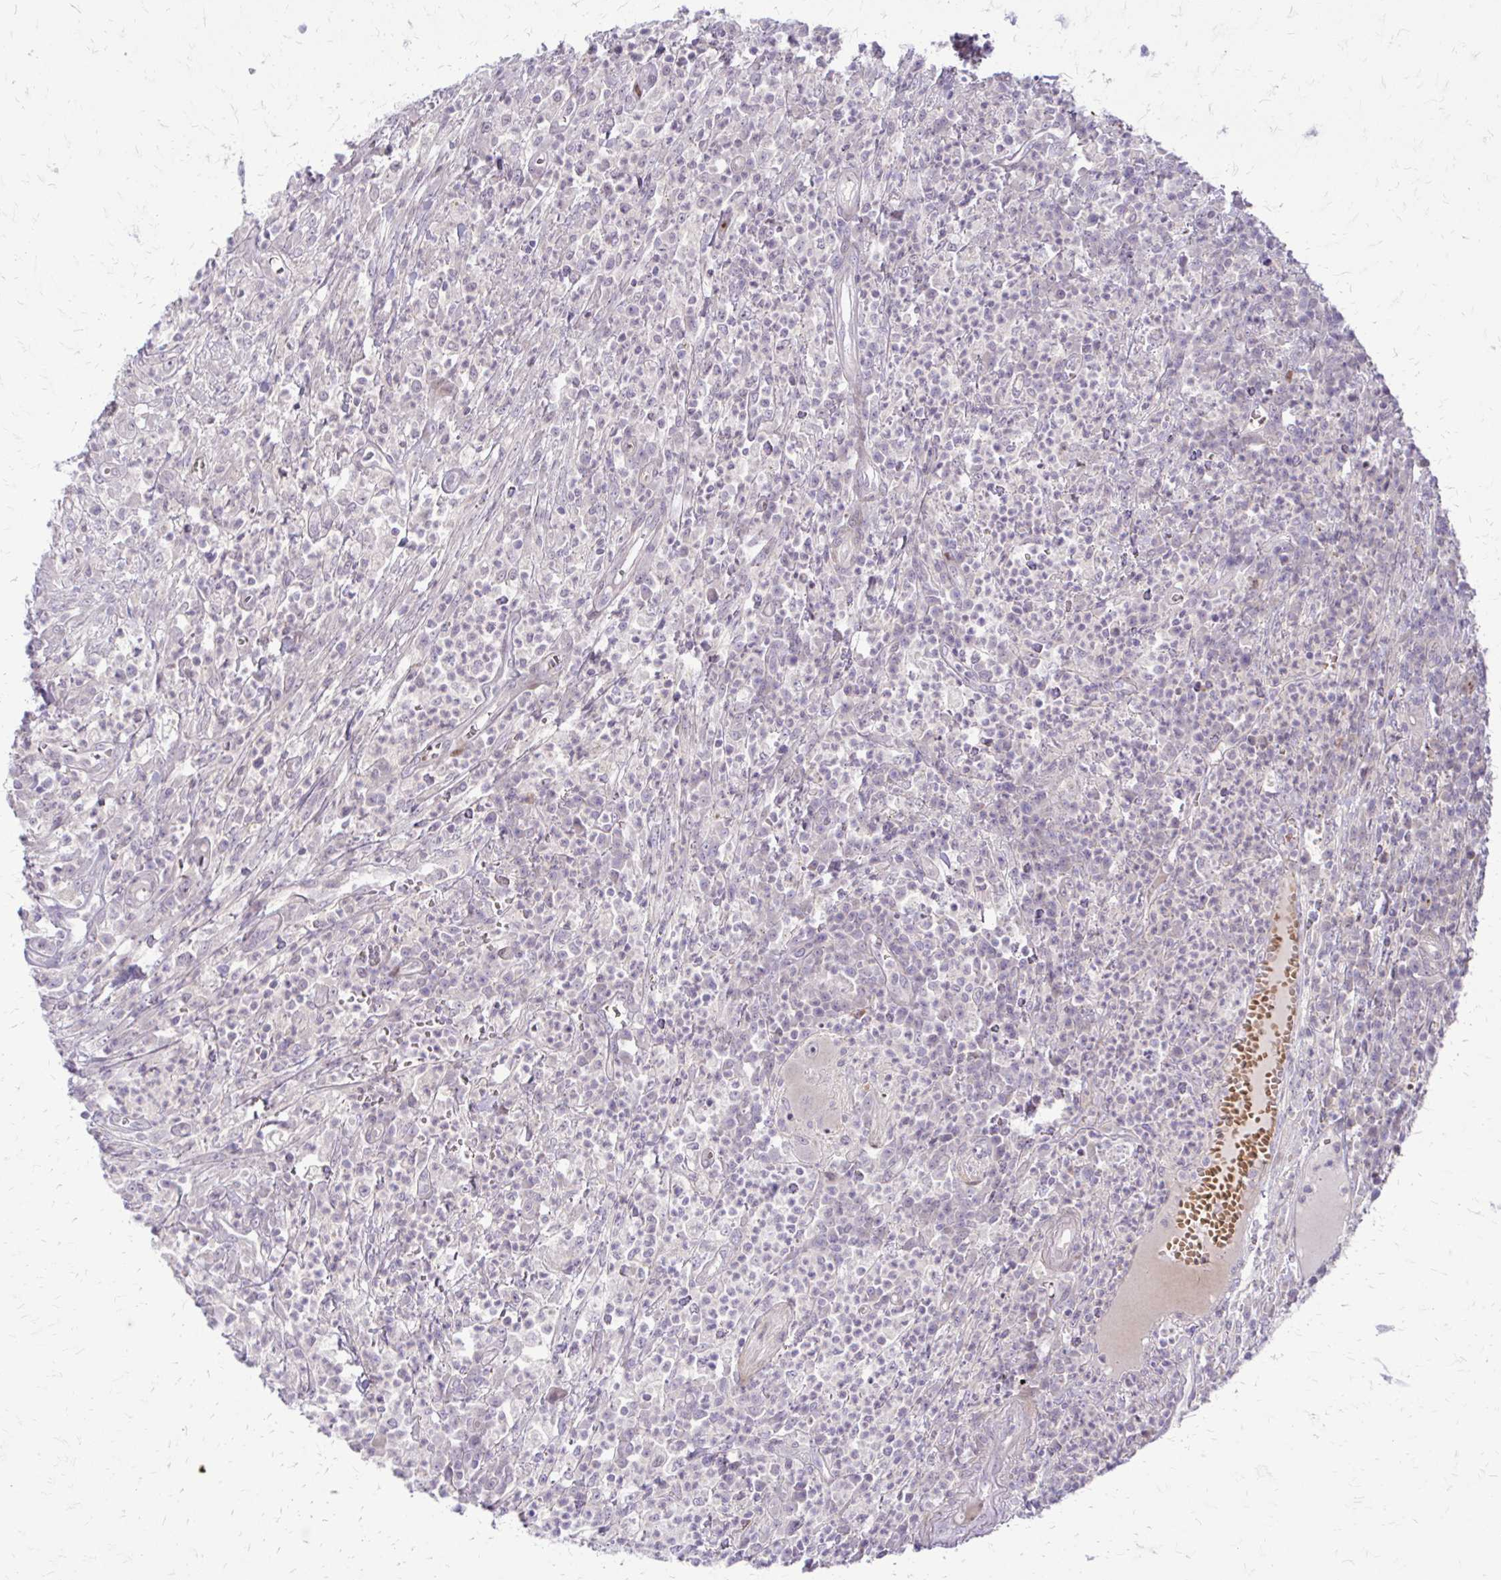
{"staining": {"intensity": "negative", "quantity": "none", "location": "none"}, "tissue": "colorectal cancer", "cell_type": "Tumor cells", "image_type": "cancer", "snomed": [{"axis": "morphology", "description": "Adenocarcinoma, NOS"}, {"axis": "topography", "description": "Colon"}], "caption": "DAB immunohistochemical staining of human colorectal cancer reveals no significant staining in tumor cells. (Brightfield microscopy of DAB (3,3'-diaminobenzidine) immunohistochemistry (IHC) at high magnification).", "gene": "PPDPFL", "patient": {"sex": "male", "age": 65}}